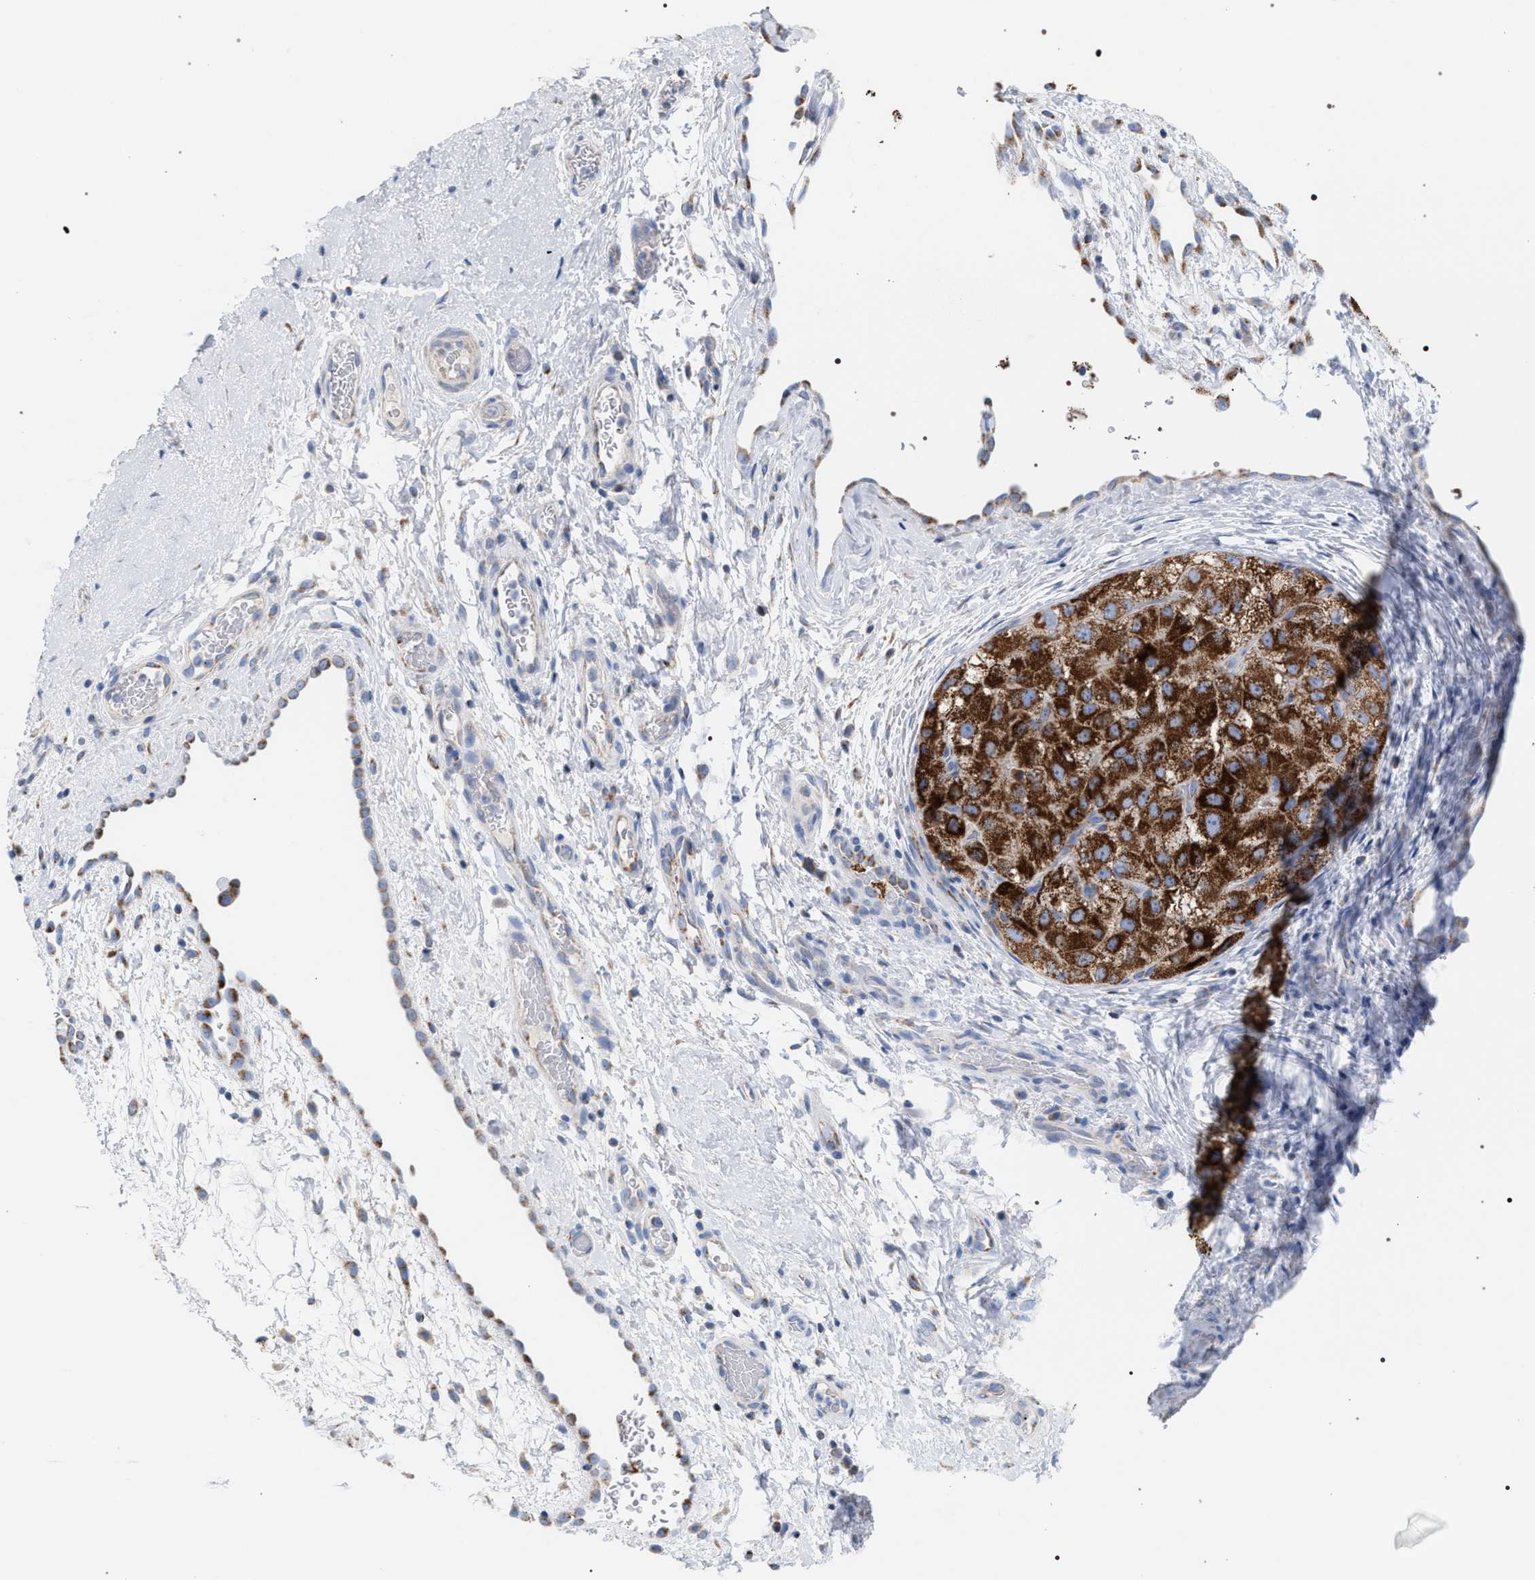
{"staining": {"intensity": "strong", "quantity": ">75%", "location": "cytoplasmic/membranous"}, "tissue": "liver cancer", "cell_type": "Tumor cells", "image_type": "cancer", "snomed": [{"axis": "morphology", "description": "Carcinoma, Hepatocellular, NOS"}, {"axis": "topography", "description": "Liver"}], "caption": "Protein staining reveals strong cytoplasmic/membranous expression in about >75% of tumor cells in liver cancer. Nuclei are stained in blue.", "gene": "ECI2", "patient": {"sex": "male", "age": 80}}